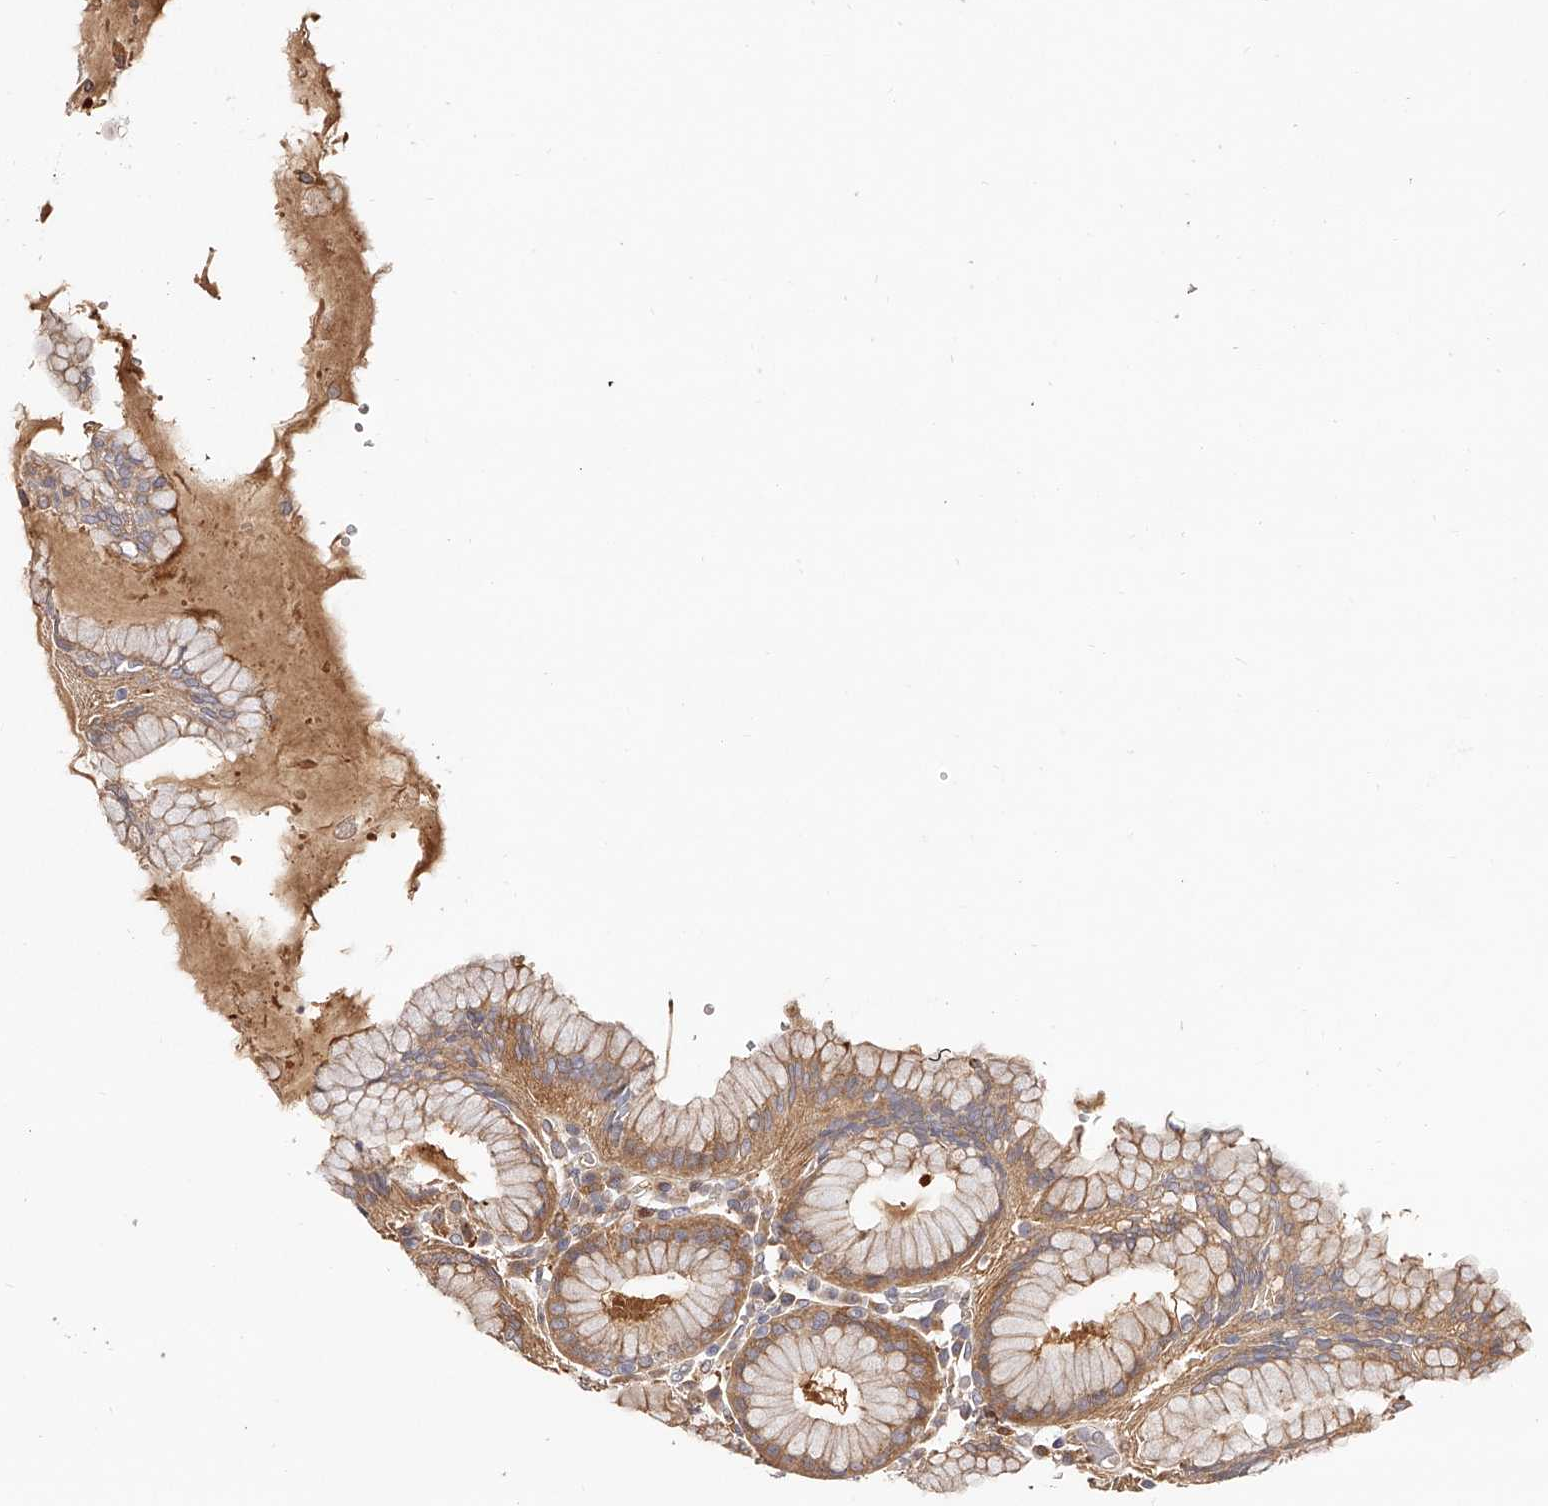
{"staining": {"intensity": "moderate", "quantity": ">75%", "location": "cytoplasmic/membranous"}, "tissue": "stomach", "cell_type": "Glandular cells", "image_type": "normal", "snomed": [{"axis": "morphology", "description": "Normal tissue, NOS"}, {"axis": "topography", "description": "Stomach"}, {"axis": "topography", "description": "Stomach, lower"}], "caption": "Protein analysis of normal stomach reveals moderate cytoplasmic/membranous positivity in approximately >75% of glandular cells.", "gene": "LAP3", "patient": {"sex": "female", "age": 56}}